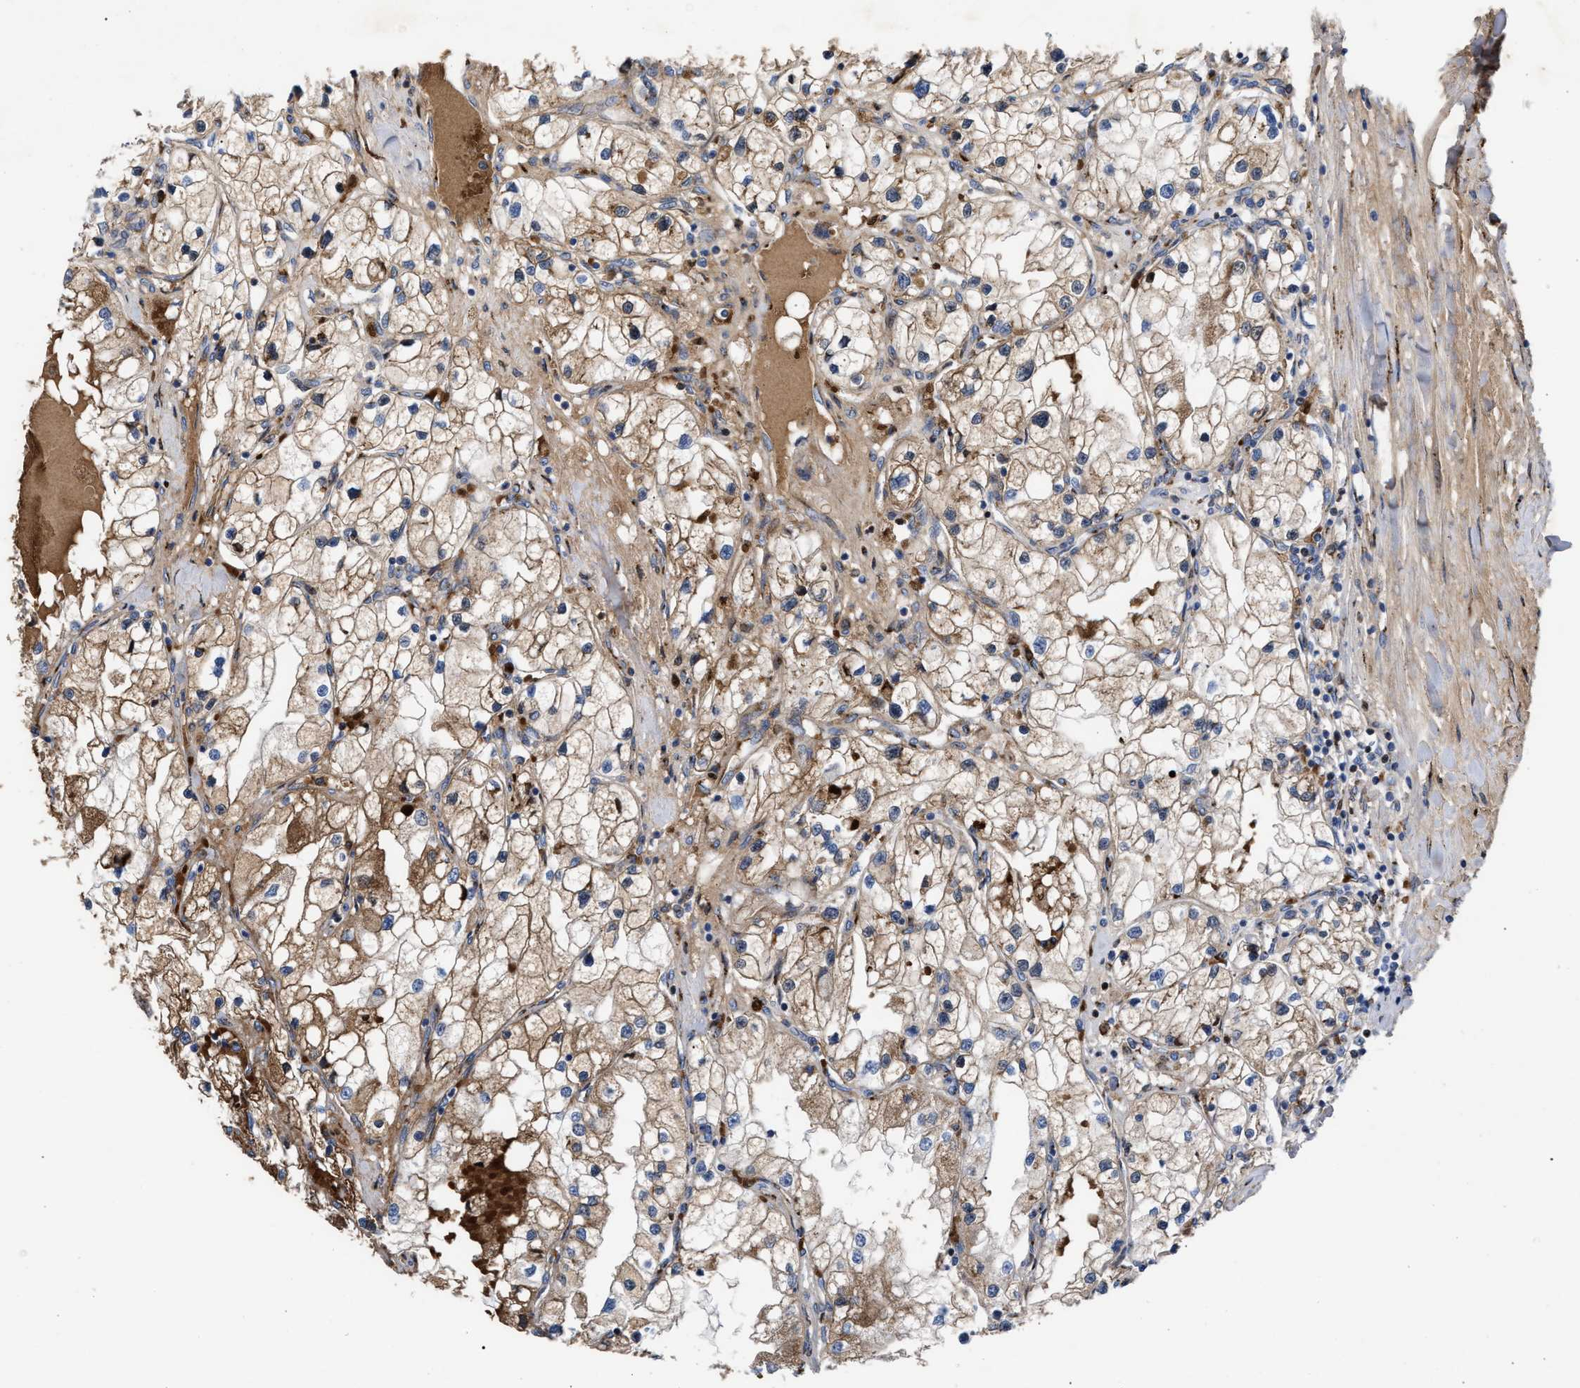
{"staining": {"intensity": "moderate", "quantity": ">75%", "location": "cytoplasmic/membranous"}, "tissue": "renal cancer", "cell_type": "Tumor cells", "image_type": "cancer", "snomed": [{"axis": "morphology", "description": "Adenocarcinoma, NOS"}, {"axis": "topography", "description": "Kidney"}], "caption": "The immunohistochemical stain labels moderate cytoplasmic/membranous expression in tumor cells of adenocarcinoma (renal) tissue.", "gene": "CCL2", "patient": {"sex": "male", "age": 68}}